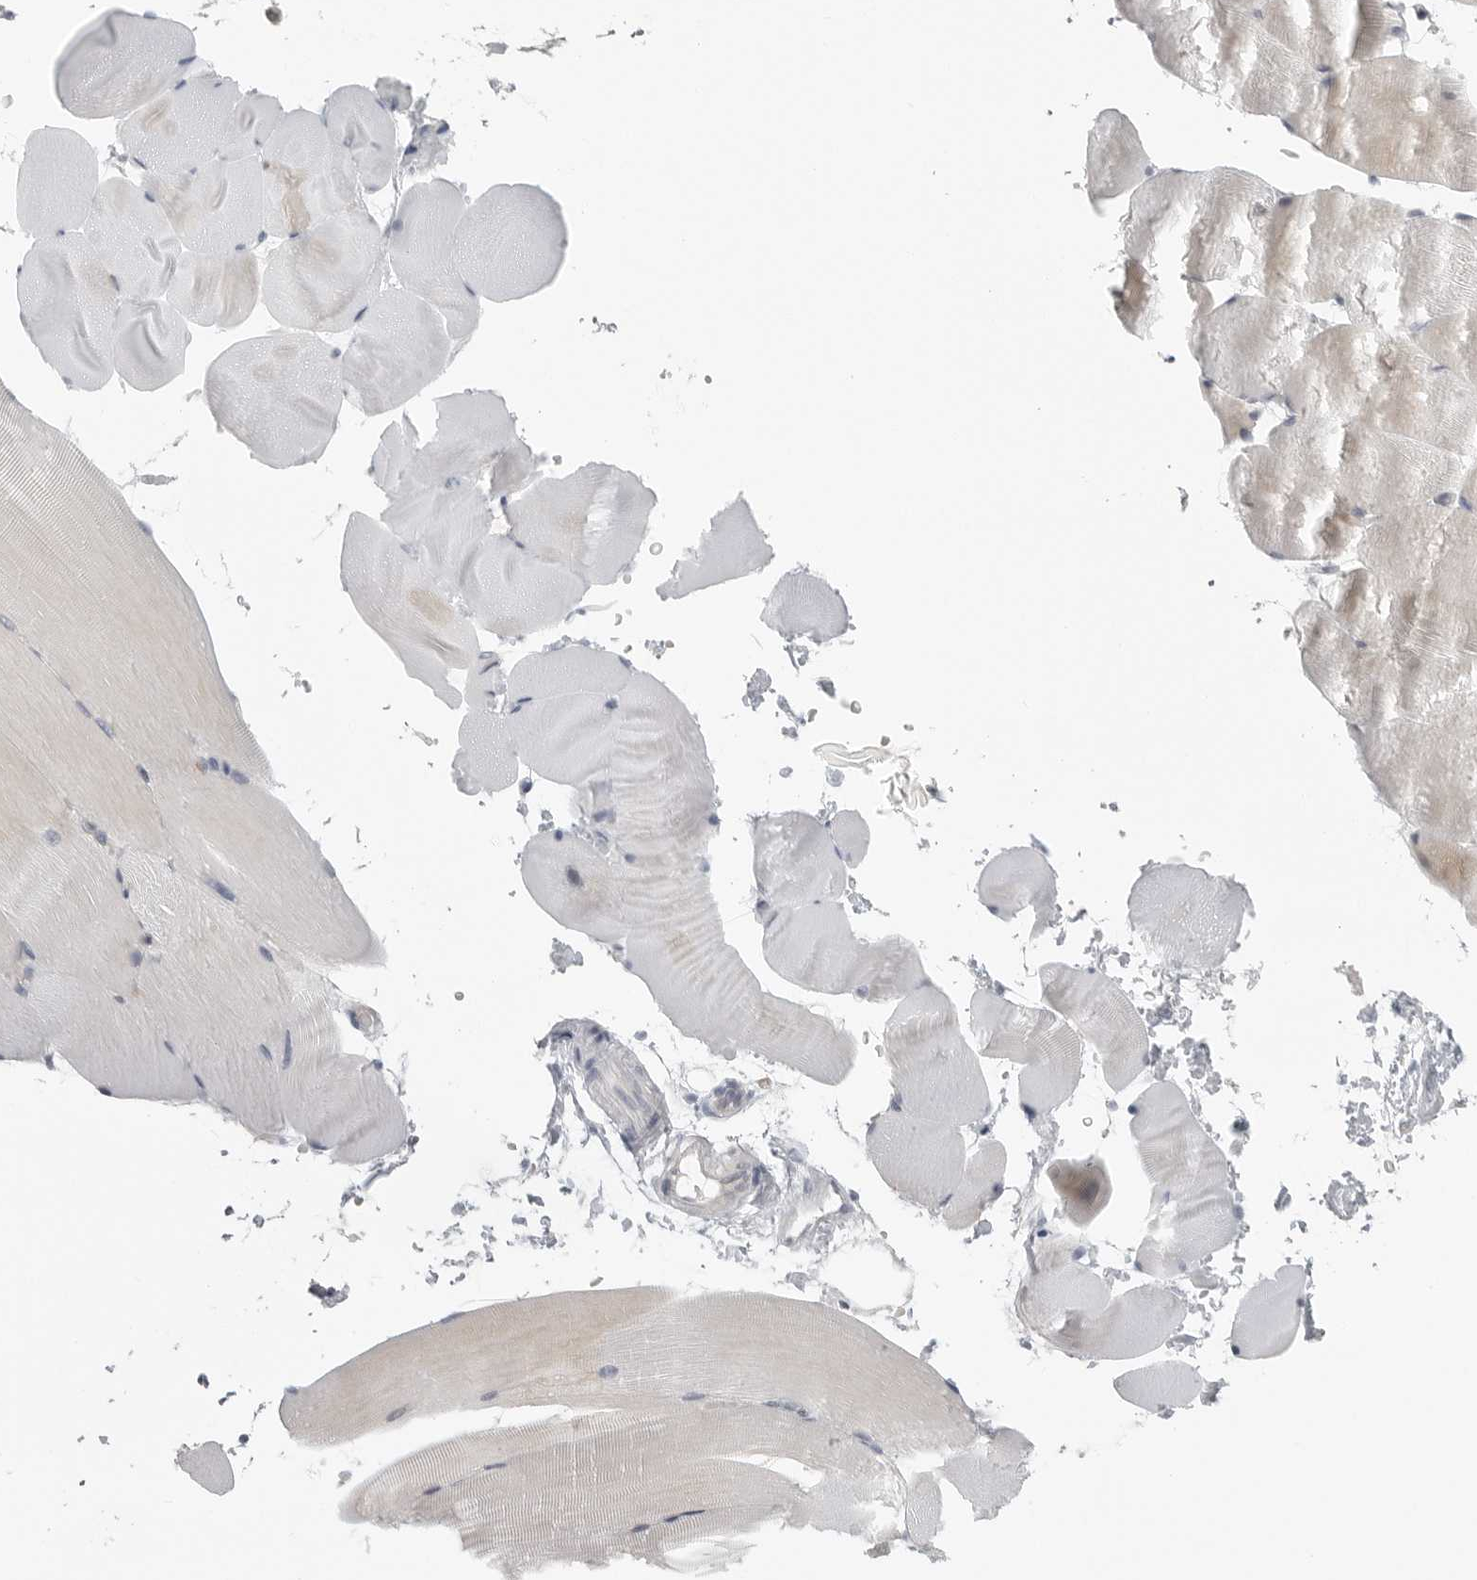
{"staining": {"intensity": "negative", "quantity": "none", "location": "none"}, "tissue": "skeletal muscle", "cell_type": "Myocytes", "image_type": "normal", "snomed": [{"axis": "morphology", "description": "Normal tissue, NOS"}, {"axis": "topography", "description": "Skeletal muscle"}, {"axis": "topography", "description": "Parathyroid gland"}], "caption": "This is an immunohistochemistry micrograph of benign human skeletal muscle. There is no expression in myocytes.", "gene": "CTIF", "patient": {"sex": "female", "age": 37}}